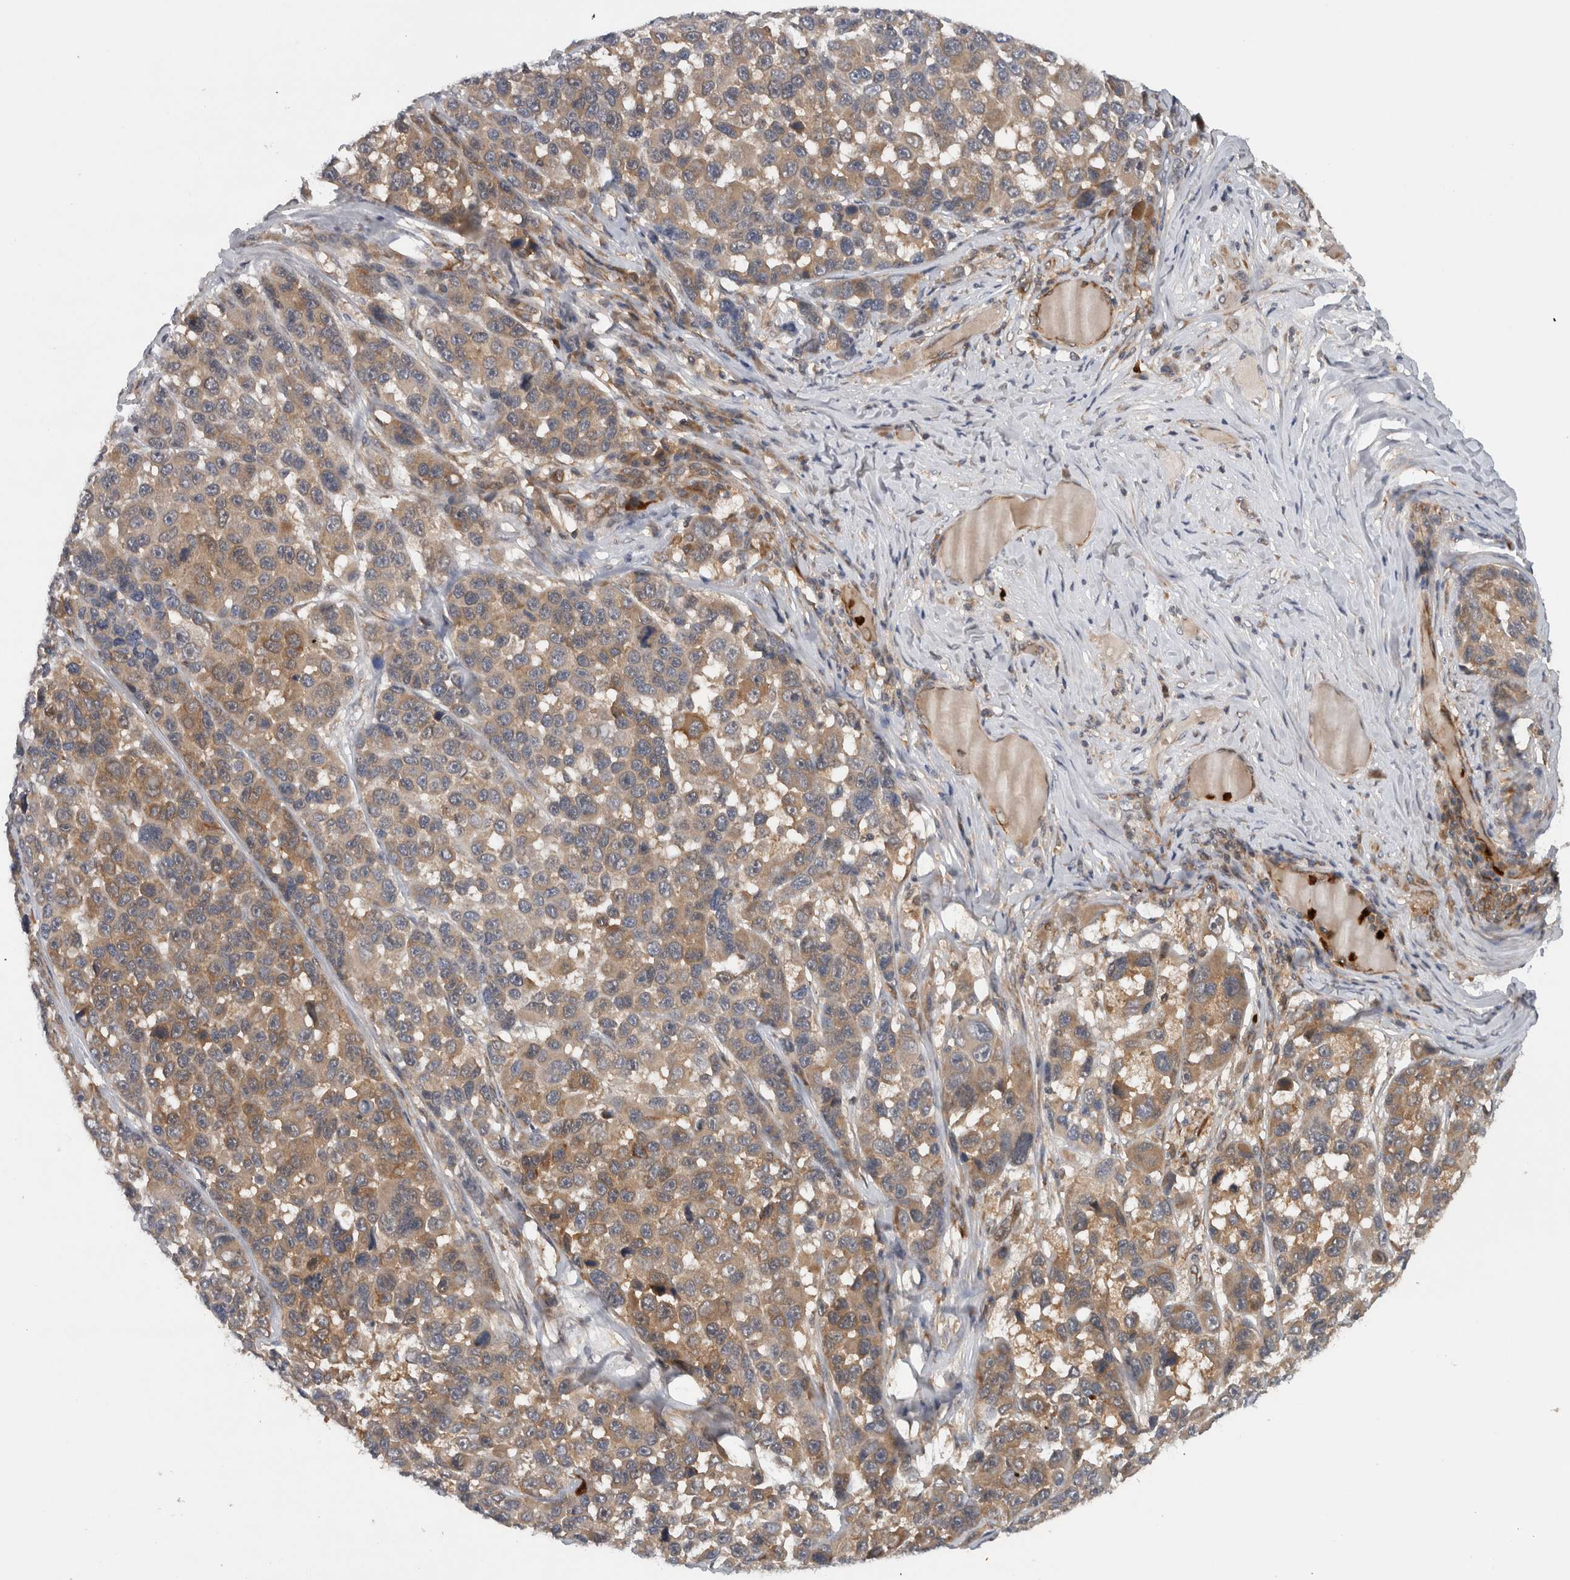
{"staining": {"intensity": "weak", "quantity": ">75%", "location": "cytoplasmic/membranous"}, "tissue": "melanoma", "cell_type": "Tumor cells", "image_type": "cancer", "snomed": [{"axis": "morphology", "description": "Malignant melanoma, NOS"}, {"axis": "topography", "description": "Skin"}], "caption": "Malignant melanoma was stained to show a protein in brown. There is low levels of weak cytoplasmic/membranous positivity in approximately >75% of tumor cells.", "gene": "PDCD2", "patient": {"sex": "male", "age": 53}}